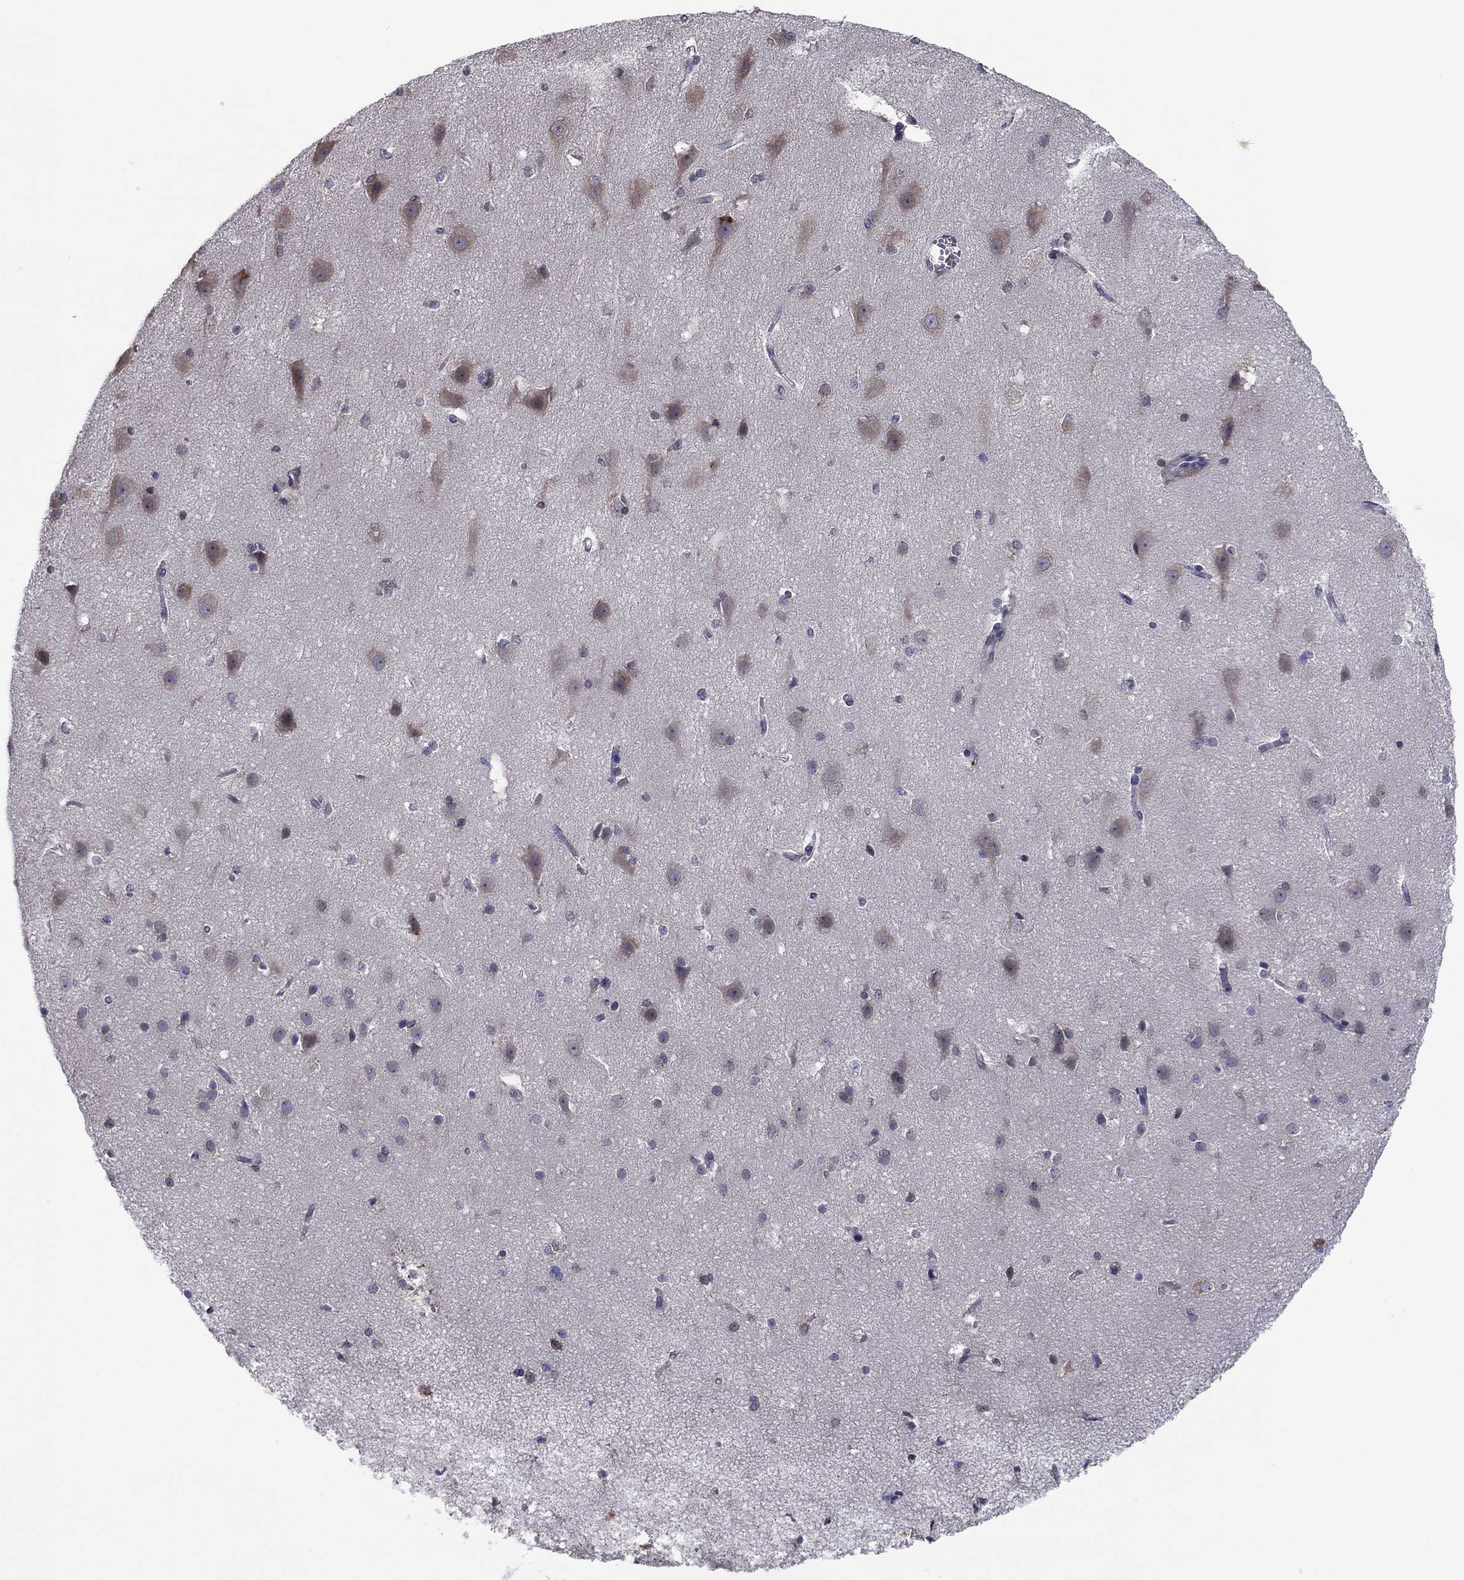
{"staining": {"intensity": "negative", "quantity": "none", "location": "none"}, "tissue": "cerebral cortex", "cell_type": "Endothelial cells", "image_type": "normal", "snomed": [{"axis": "morphology", "description": "Normal tissue, NOS"}, {"axis": "topography", "description": "Cerebral cortex"}], "caption": "Human cerebral cortex stained for a protein using immunohistochemistry exhibits no positivity in endothelial cells.", "gene": "HSPB2", "patient": {"sex": "male", "age": 37}}